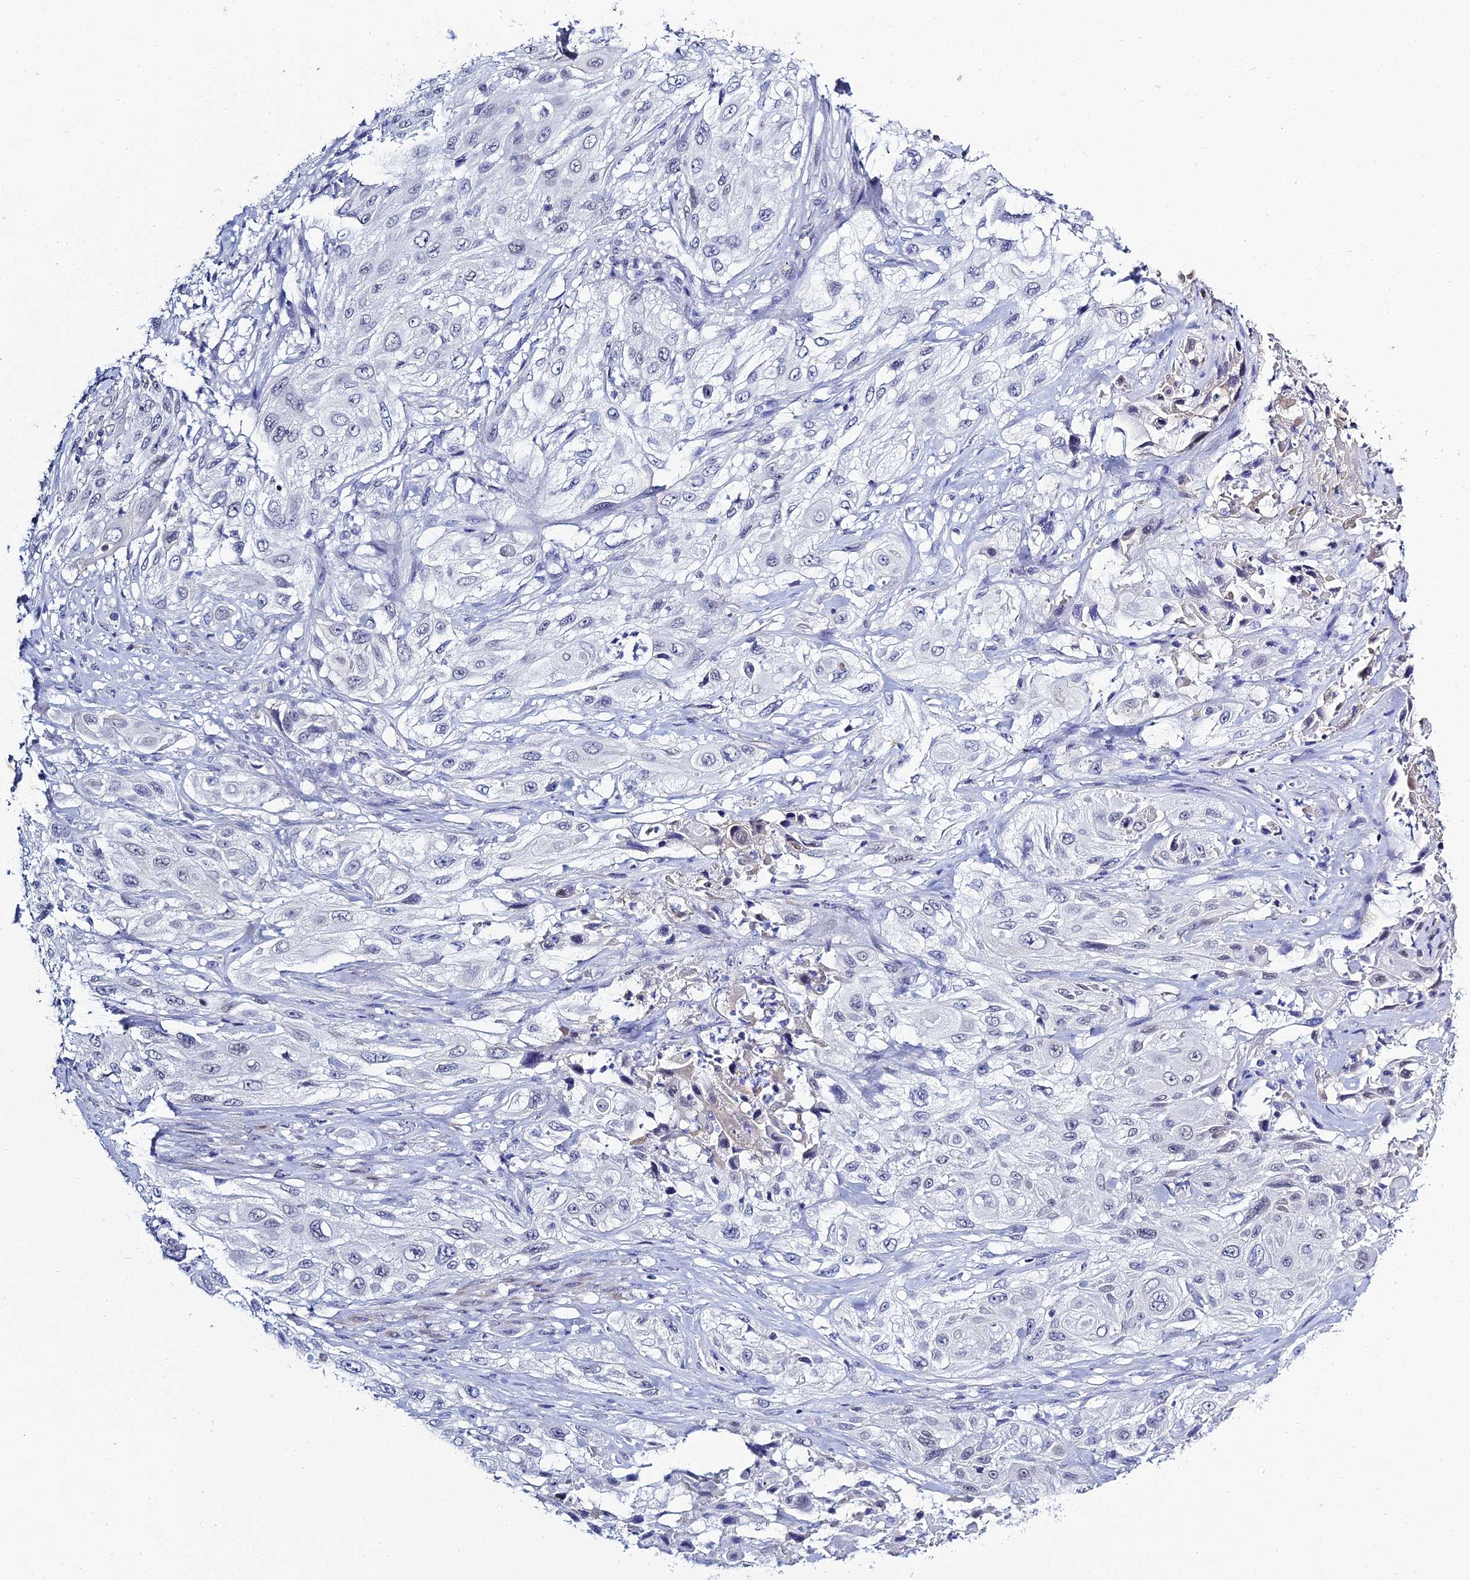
{"staining": {"intensity": "negative", "quantity": "none", "location": "none"}, "tissue": "cervical cancer", "cell_type": "Tumor cells", "image_type": "cancer", "snomed": [{"axis": "morphology", "description": "Squamous cell carcinoma, NOS"}, {"axis": "topography", "description": "Cervix"}], "caption": "There is no significant expression in tumor cells of cervical squamous cell carcinoma.", "gene": "MUC13", "patient": {"sex": "female", "age": 42}}